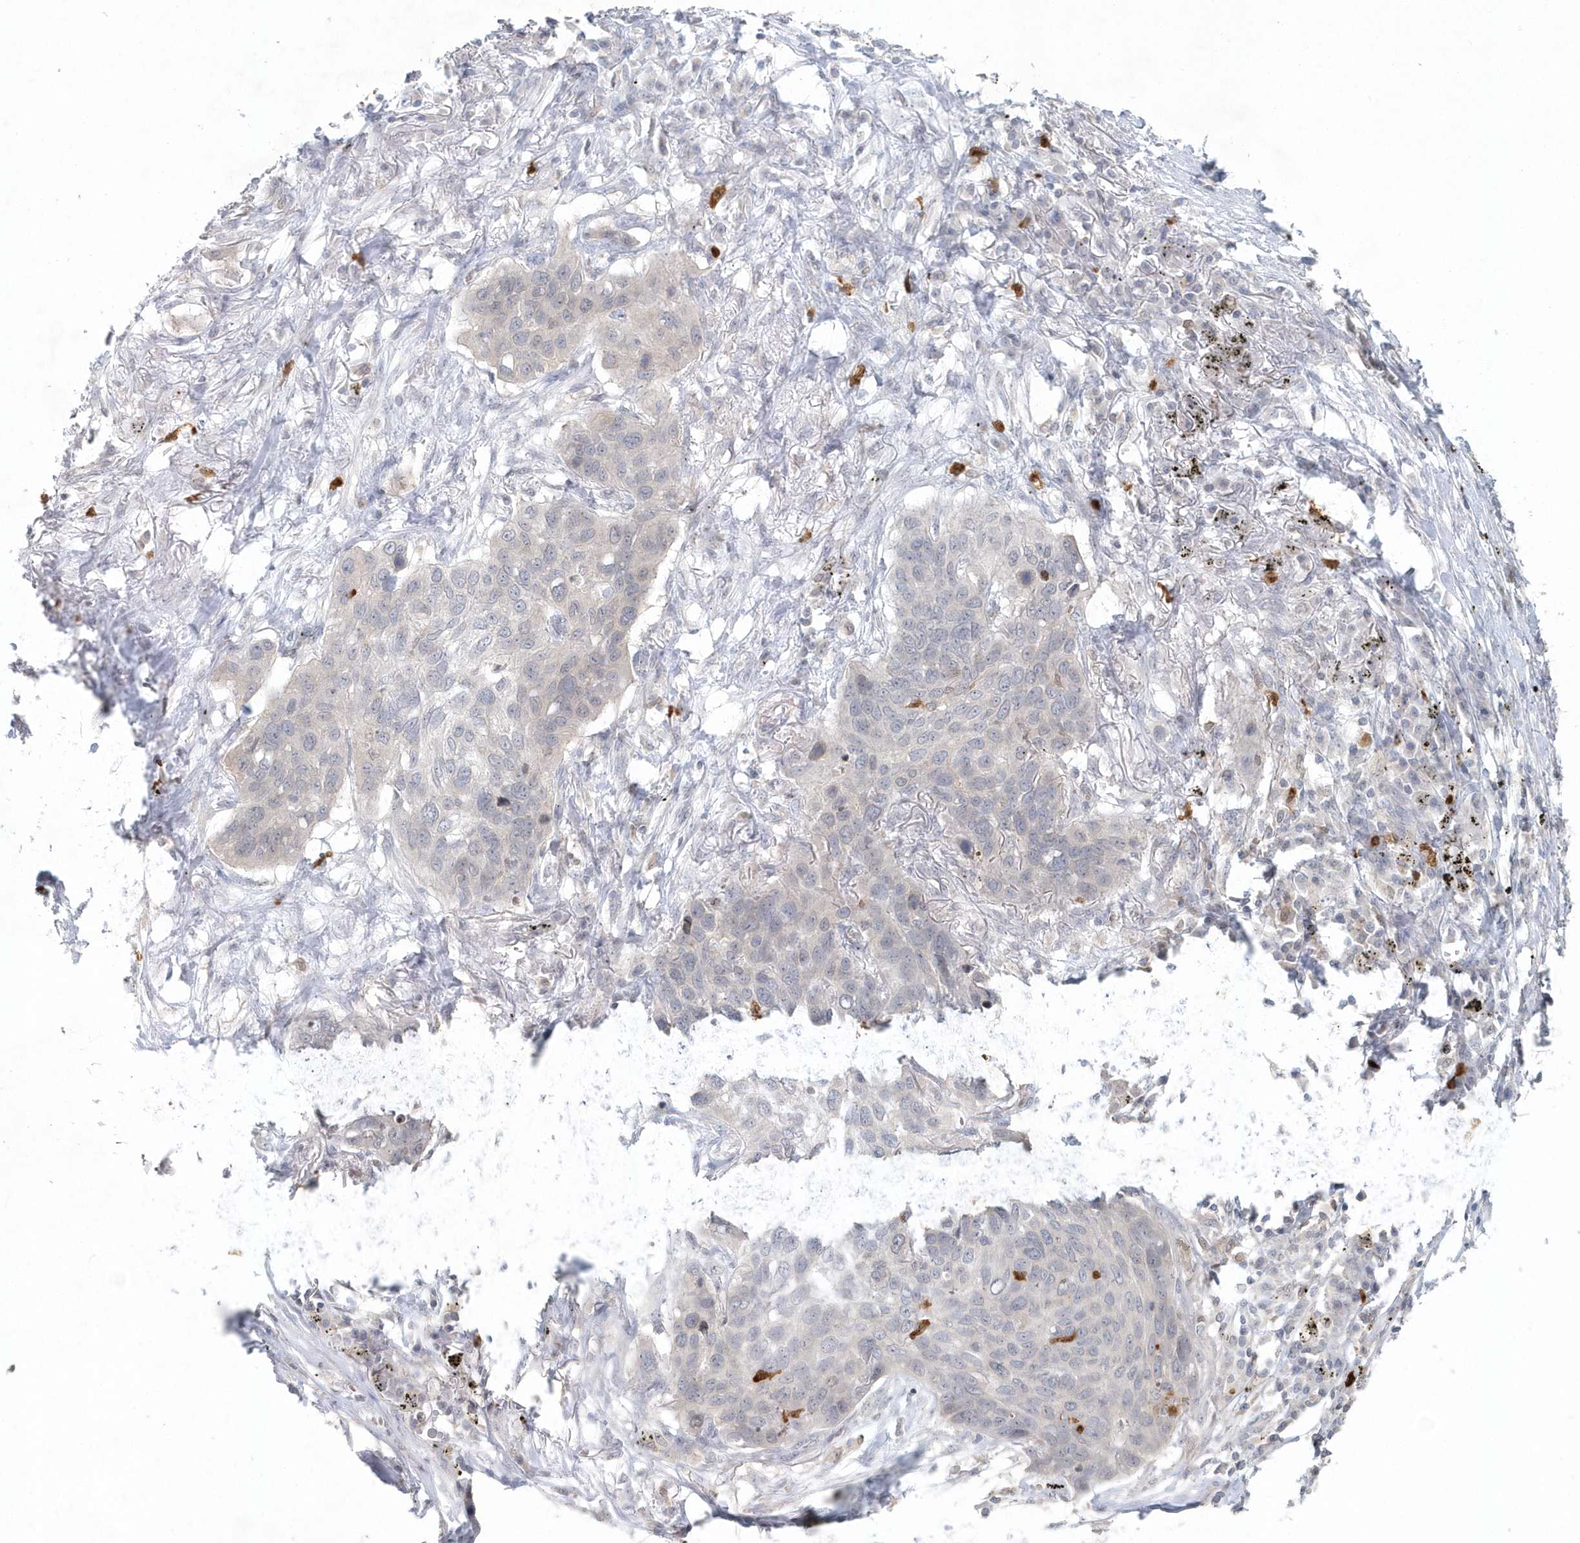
{"staining": {"intensity": "negative", "quantity": "none", "location": "none"}, "tissue": "lung cancer", "cell_type": "Tumor cells", "image_type": "cancer", "snomed": [{"axis": "morphology", "description": "Squamous cell carcinoma, NOS"}, {"axis": "topography", "description": "Lung"}], "caption": "High power microscopy image of an IHC micrograph of squamous cell carcinoma (lung), revealing no significant positivity in tumor cells. (DAB immunohistochemistry with hematoxylin counter stain).", "gene": "NUP54", "patient": {"sex": "female", "age": 63}}